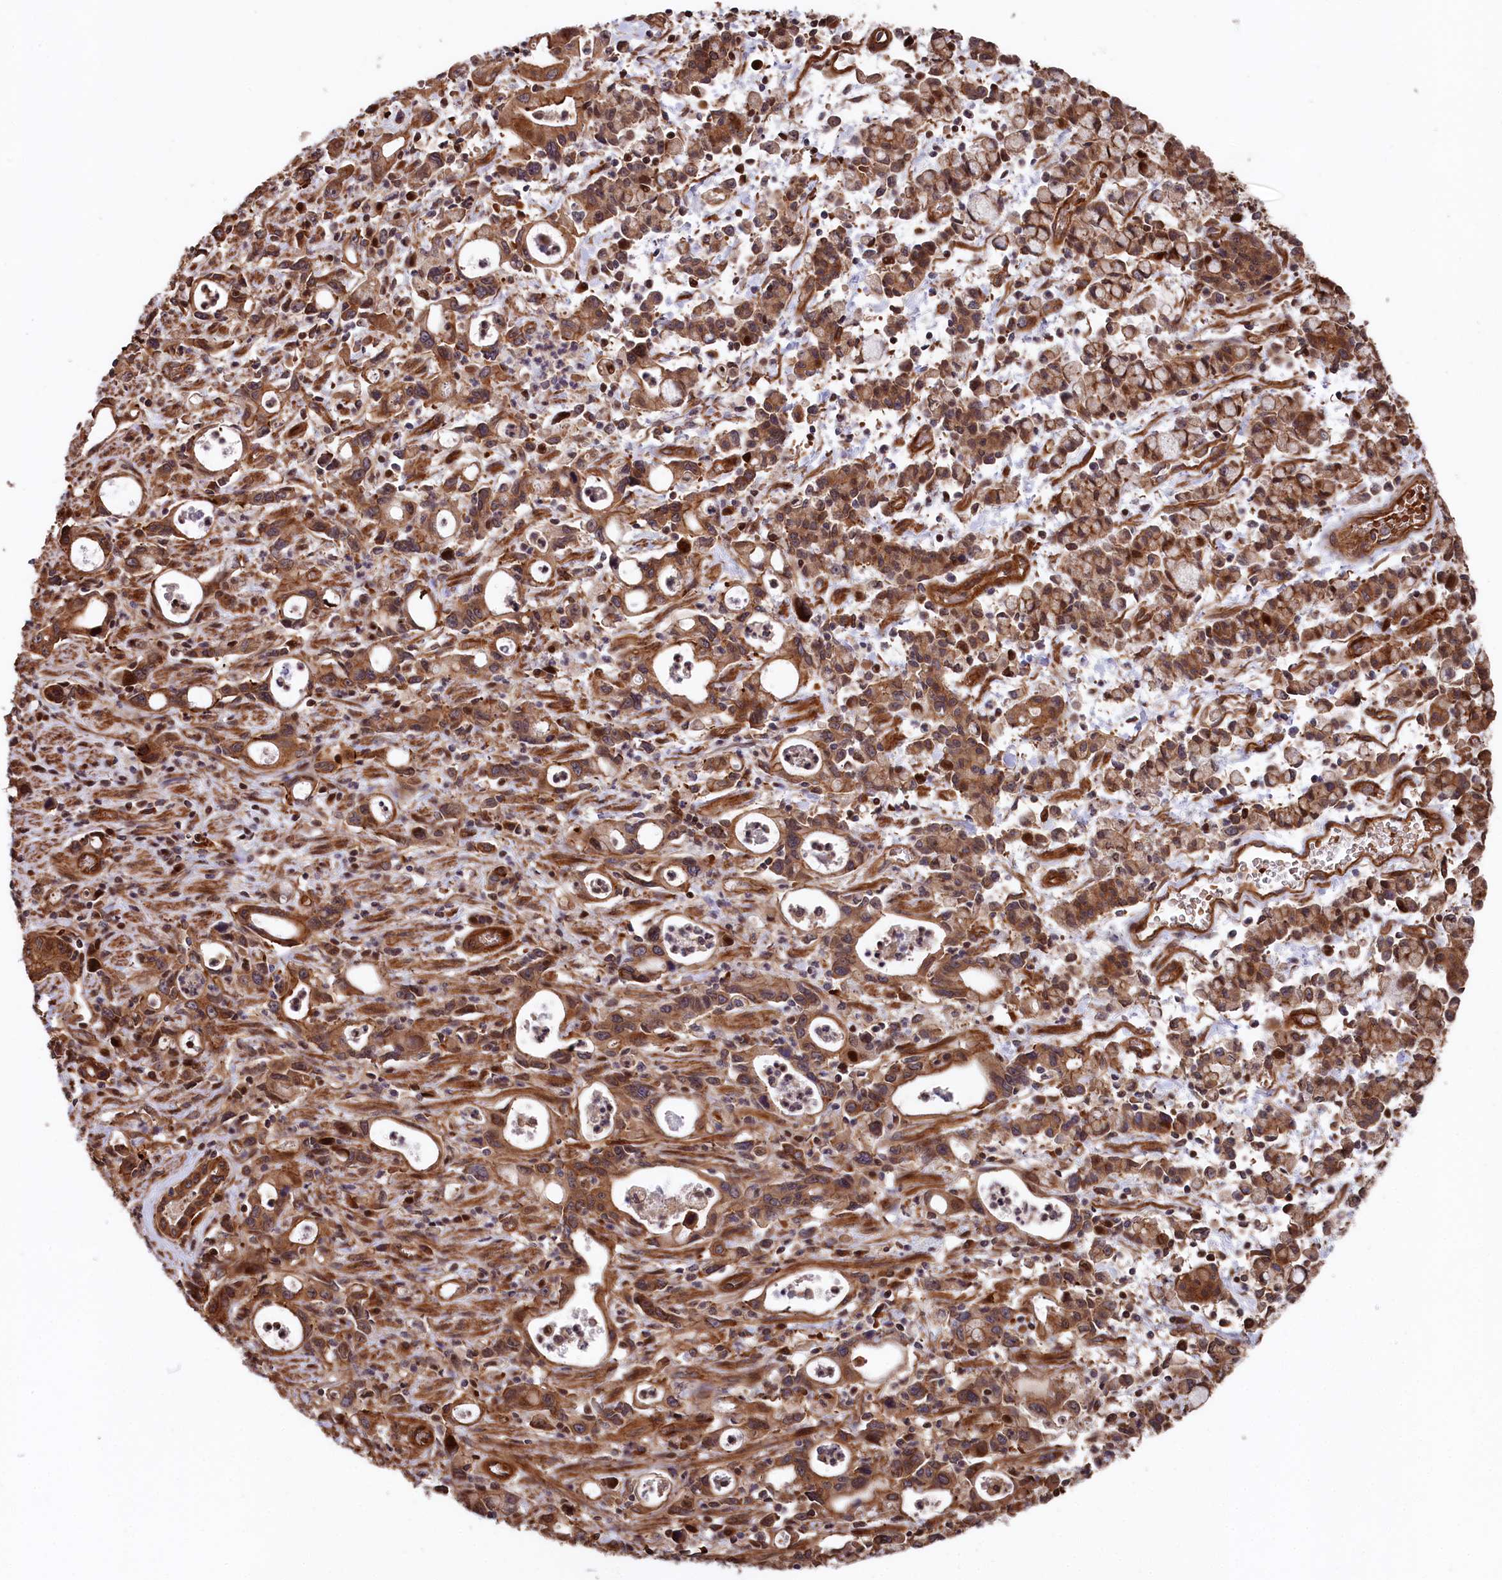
{"staining": {"intensity": "strong", "quantity": ">75%", "location": "cytoplasmic/membranous"}, "tissue": "stomach cancer", "cell_type": "Tumor cells", "image_type": "cancer", "snomed": [{"axis": "morphology", "description": "Adenocarcinoma, NOS"}, {"axis": "topography", "description": "Stomach, lower"}], "caption": "DAB immunohistochemical staining of human stomach cancer (adenocarcinoma) shows strong cytoplasmic/membranous protein positivity in approximately >75% of tumor cells. The staining was performed using DAB to visualize the protein expression in brown, while the nuclei were stained in blue with hematoxylin (Magnification: 20x).", "gene": "TNKS1BP1", "patient": {"sex": "female", "age": 43}}